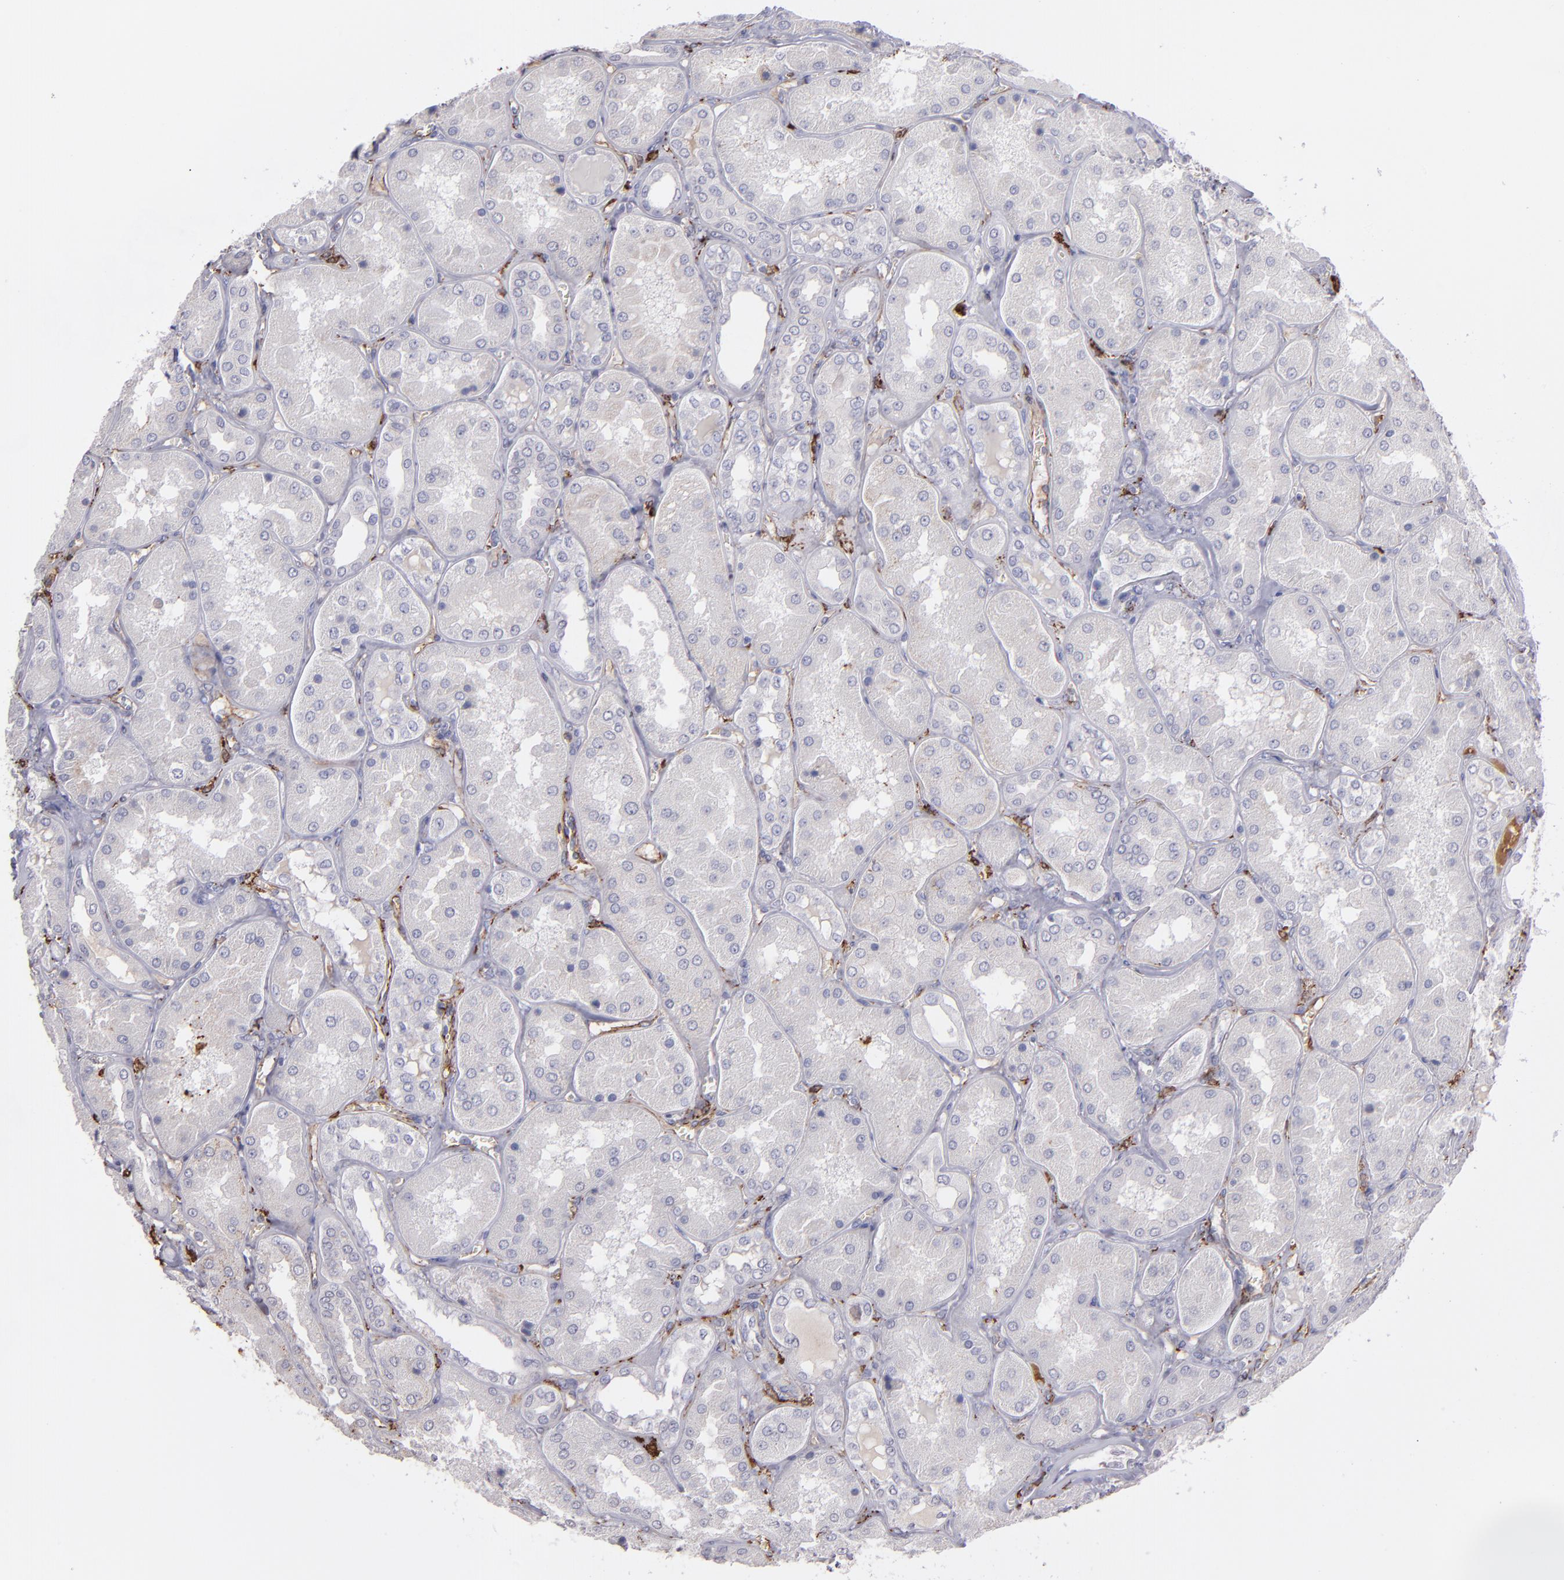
{"staining": {"intensity": "weak", "quantity": "<25%", "location": "cytoplasmic/membranous"}, "tissue": "kidney", "cell_type": "Cells in glomeruli", "image_type": "normal", "snomed": [{"axis": "morphology", "description": "Normal tissue, NOS"}, {"axis": "topography", "description": "Kidney"}], "caption": "High power microscopy image of an immunohistochemistry (IHC) micrograph of normal kidney, revealing no significant positivity in cells in glomeruli. The staining is performed using DAB brown chromogen with nuclei counter-stained in using hematoxylin.", "gene": "C1QA", "patient": {"sex": "female", "age": 56}}